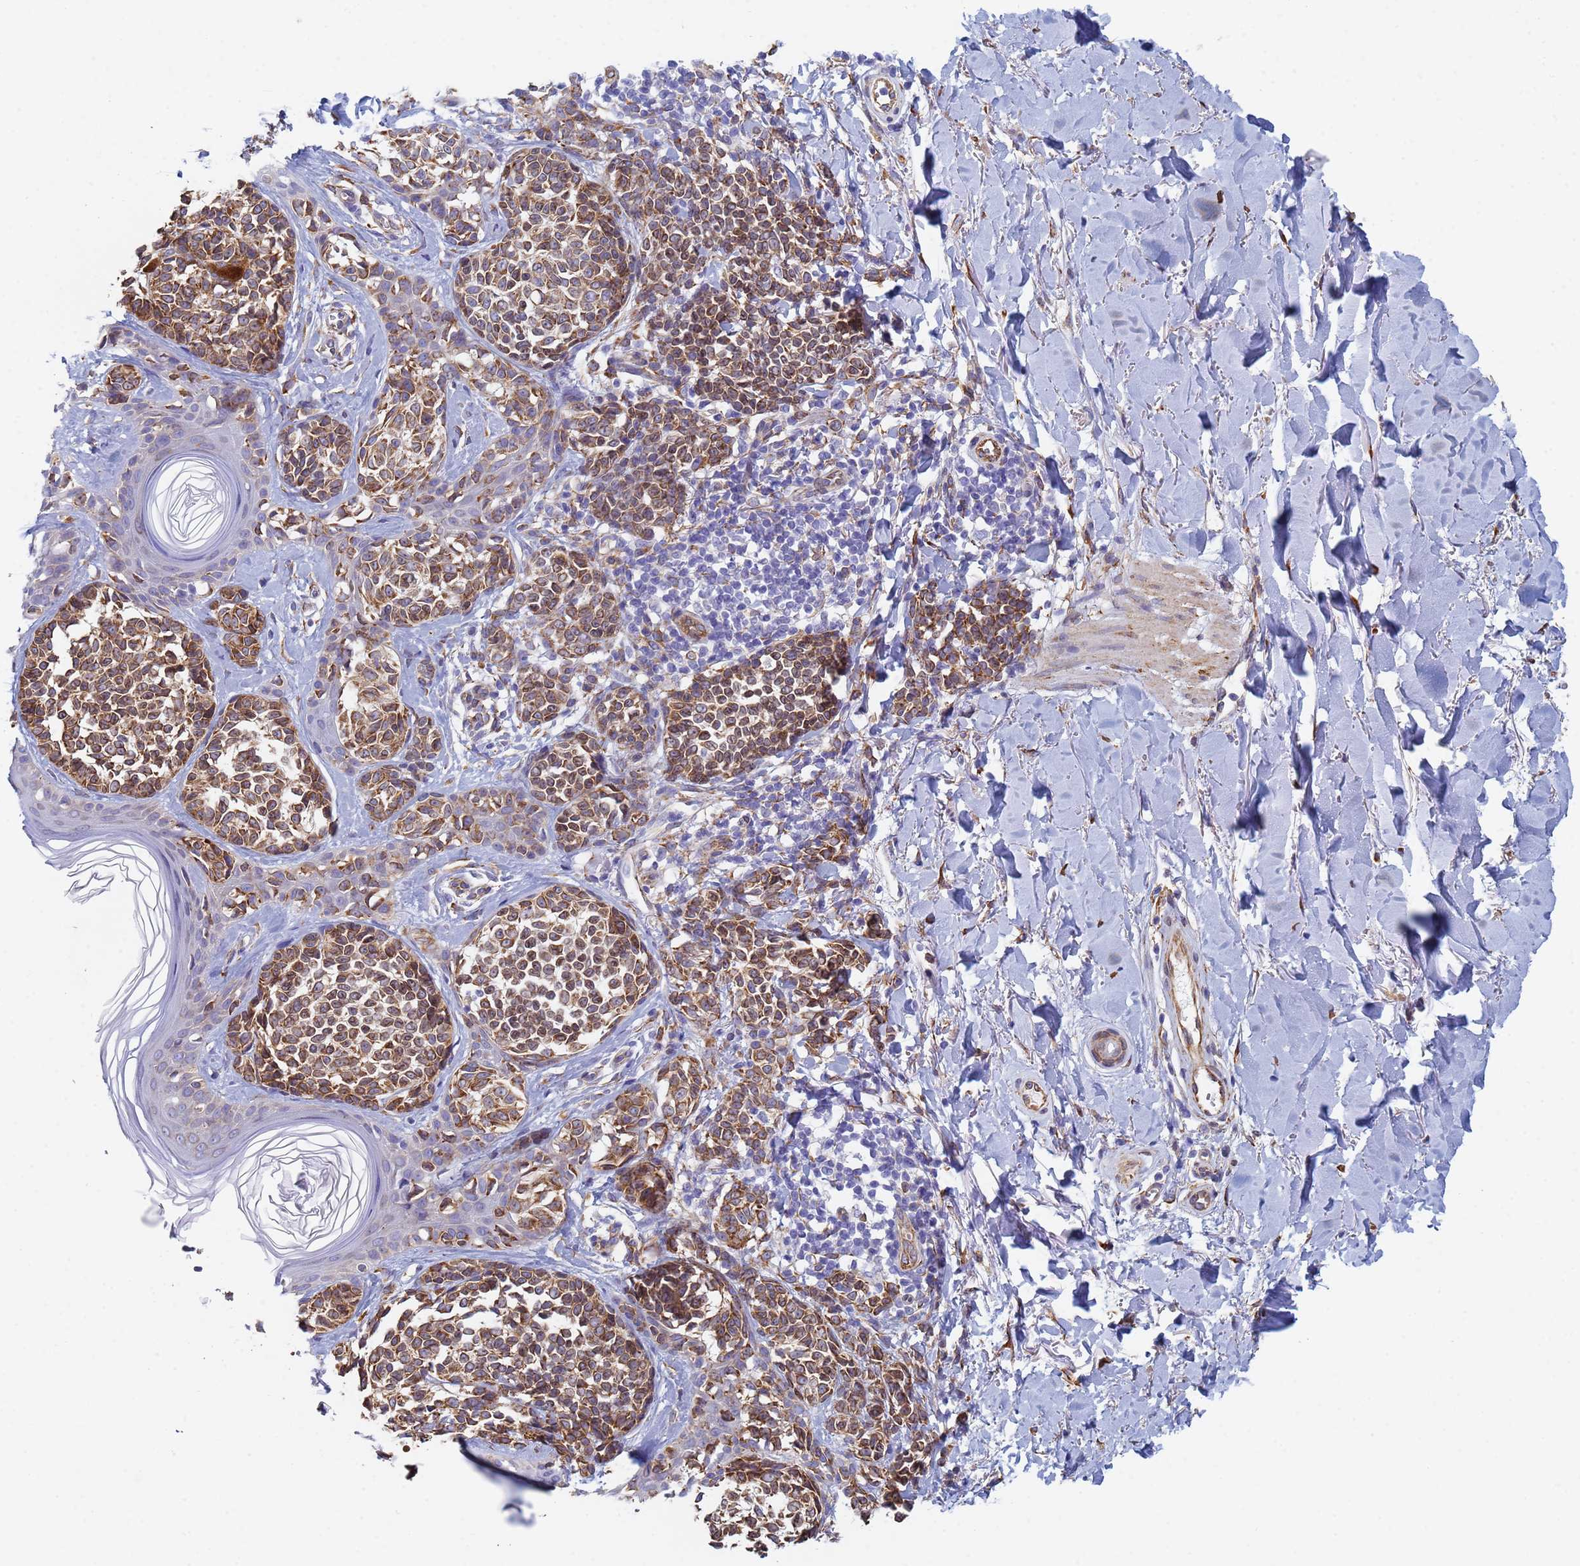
{"staining": {"intensity": "moderate", "quantity": ">75%", "location": "cytoplasmic/membranous"}, "tissue": "melanoma", "cell_type": "Tumor cells", "image_type": "cancer", "snomed": [{"axis": "morphology", "description": "Malignant melanoma, NOS"}, {"axis": "topography", "description": "Skin of upper extremity"}], "caption": "Brown immunohistochemical staining in melanoma displays moderate cytoplasmic/membranous positivity in approximately >75% of tumor cells.", "gene": "GDAP2", "patient": {"sex": "male", "age": 40}}